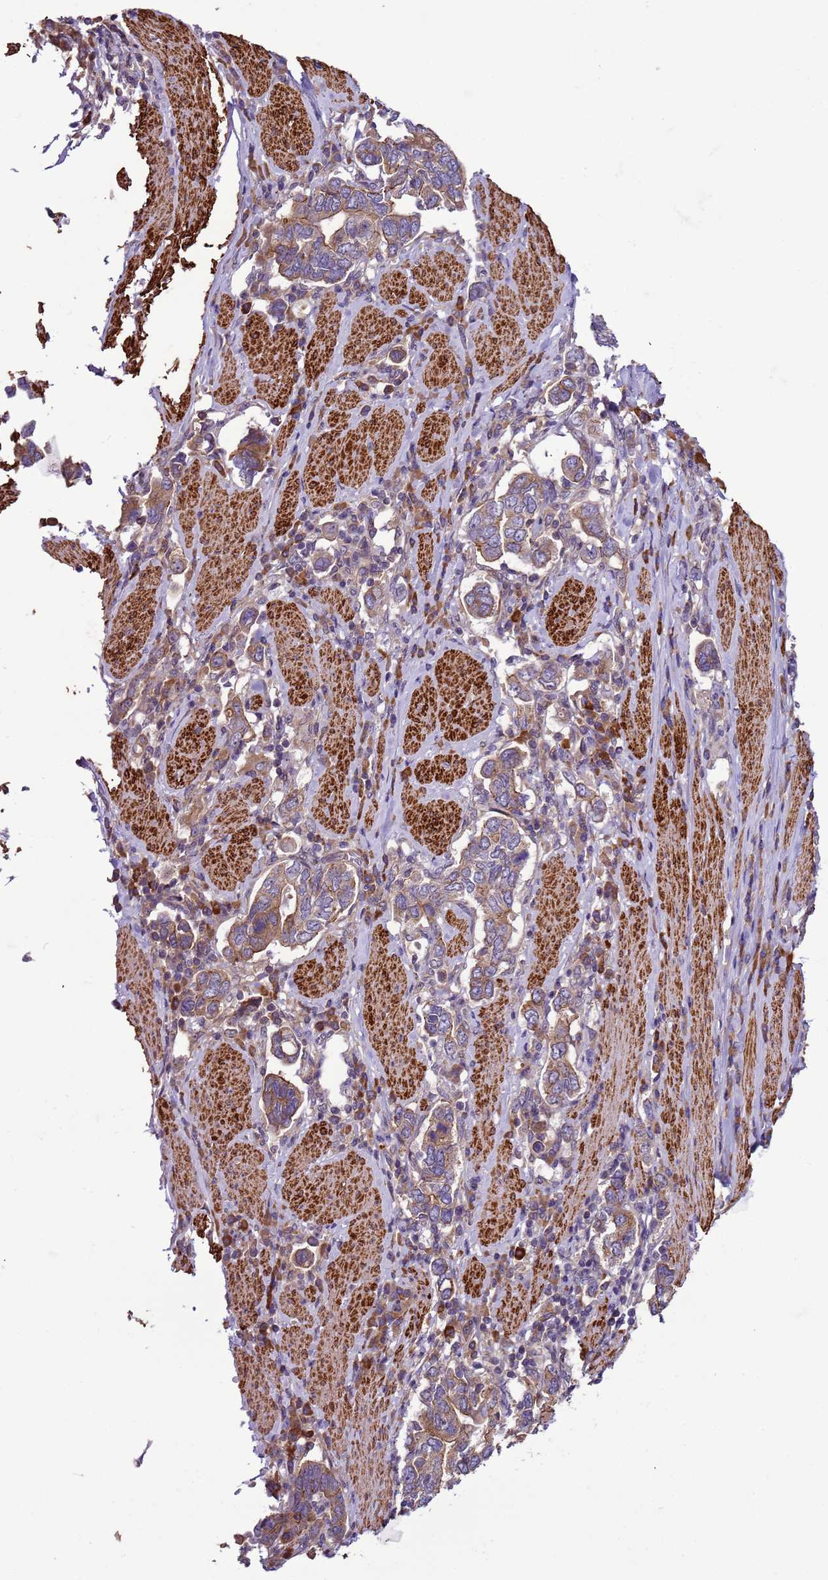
{"staining": {"intensity": "weak", "quantity": ">75%", "location": "cytoplasmic/membranous"}, "tissue": "stomach cancer", "cell_type": "Tumor cells", "image_type": "cancer", "snomed": [{"axis": "morphology", "description": "Adenocarcinoma, NOS"}, {"axis": "topography", "description": "Stomach, upper"}, {"axis": "topography", "description": "Stomach"}], "caption": "Stomach adenocarcinoma stained with immunohistochemistry reveals weak cytoplasmic/membranous positivity in approximately >75% of tumor cells.", "gene": "GEN1", "patient": {"sex": "male", "age": 62}}